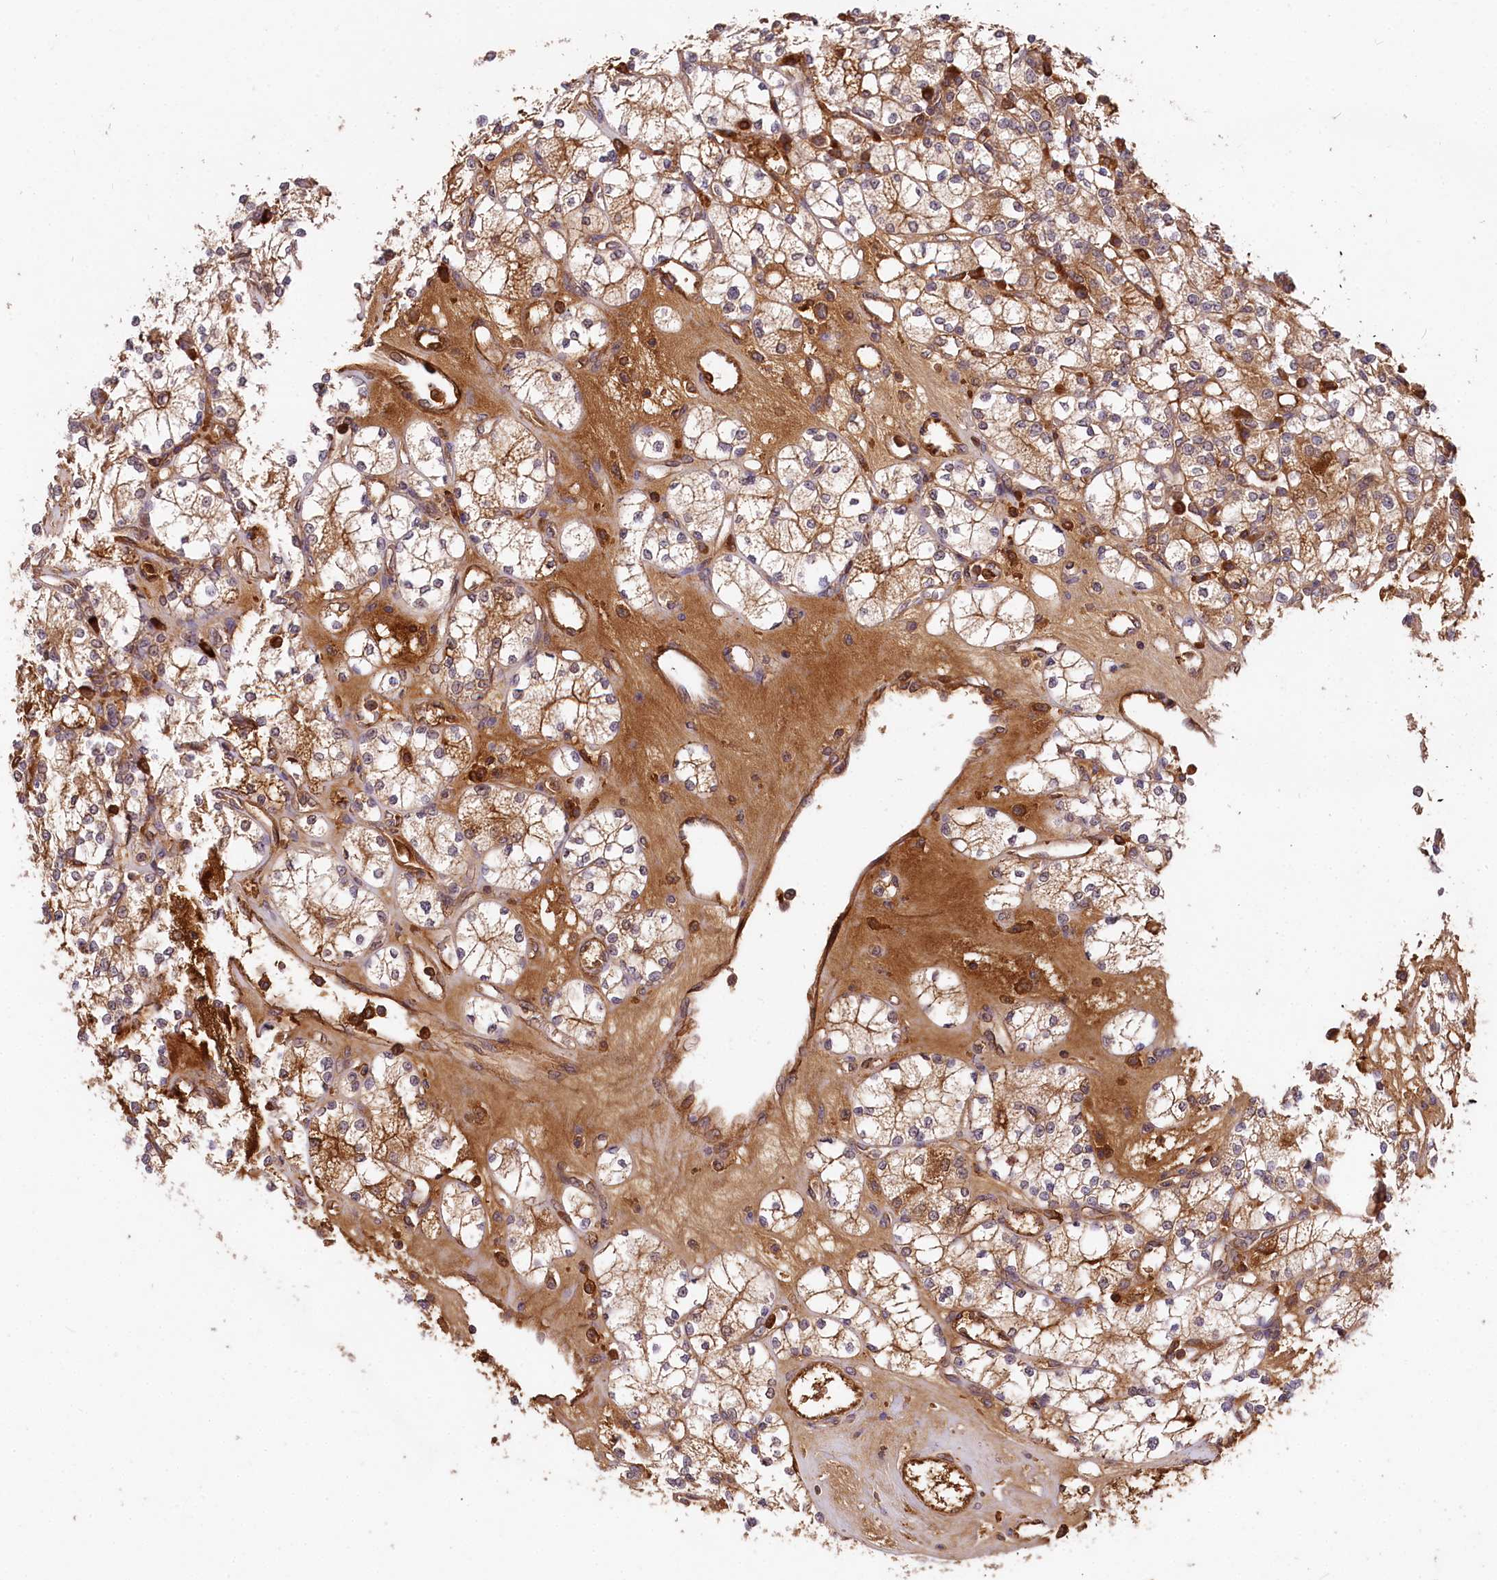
{"staining": {"intensity": "moderate", "quantity": "25%-75%", "location": "cytoplasmic/membranous"}, "tissue": "renal cancer", "cell_type": "Tumor cells", "image_type": "cancer", "snomed": [{"axis": "morphology", "description": "Adenocarcinoma, NOS"}, {"axis": "topography", "description": "Kidney"}], "caption": "A brown stain highlights moderate cytoplasmic/membranous positivity of a protein in human renal adenocarcinoma tumor cells.", "gene": "MCF2L2", "patient": {"sex": "male", "age": 77}}